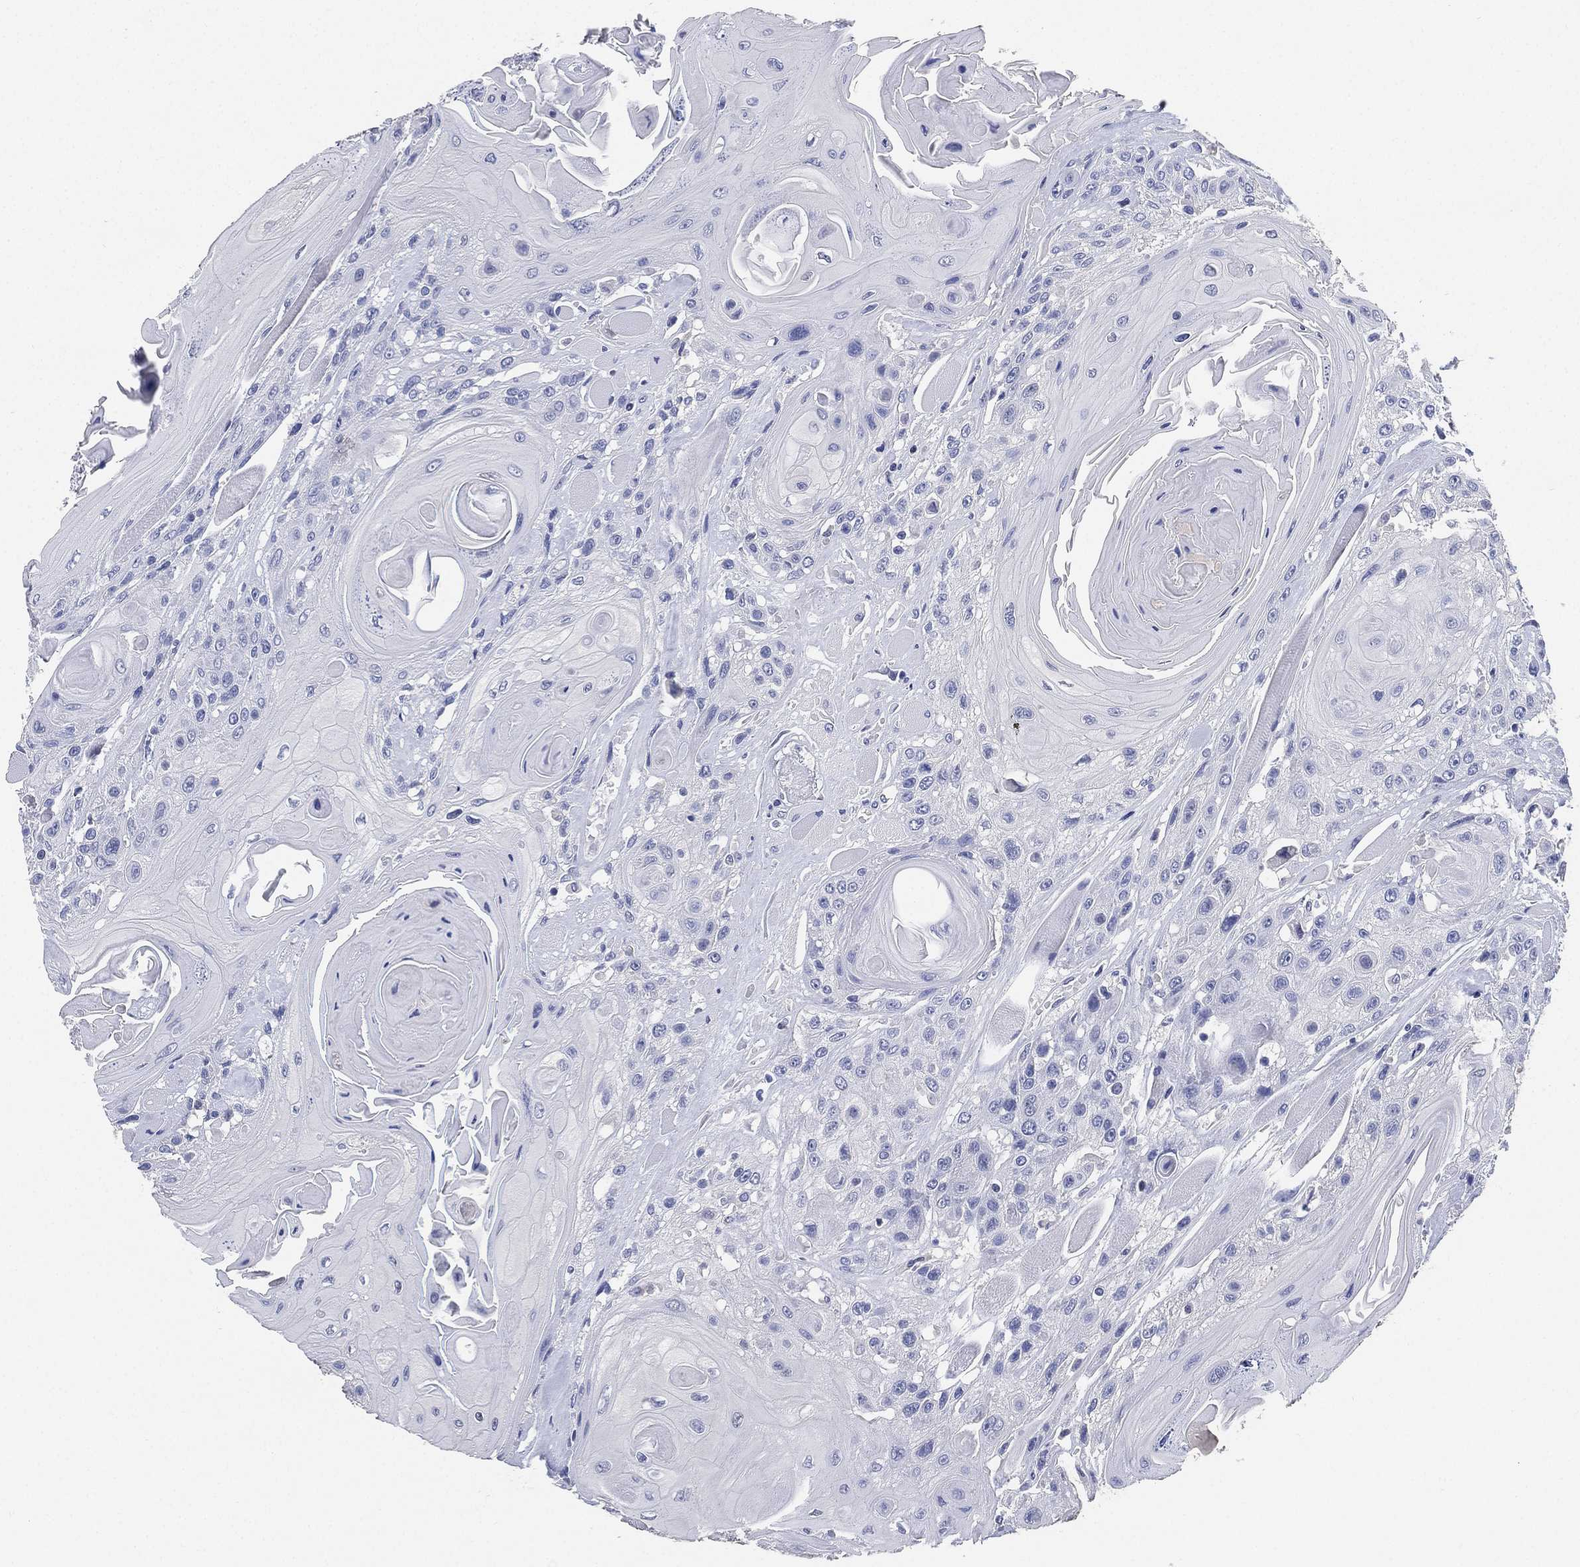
{"staining": {"intensity": "negative", "quantity": "none", "location": "none"}, "tissue": "head and neck cancer", "cell_type": "Tumor cells", "image_type": "cancer", "snomed": [{"axis": "morphology", "description": "Squamous cell carcinoma, NOS"}, {"axis": "topography", "description": "Head-Neck"}], "caption": "A histopathology image of squamous cell carcinoma (head and neck) stained for a protein reveals no brown staining in tumor cells. The staining was performed using DAB (3,3'-diaminobenzidine) to visualize the protein expression in brown, while the nuclei were stained in blue with hematoxylin (Magnification: 20x).", "gene": "IYD", "patient": {"sex": "female", "age": 59}}